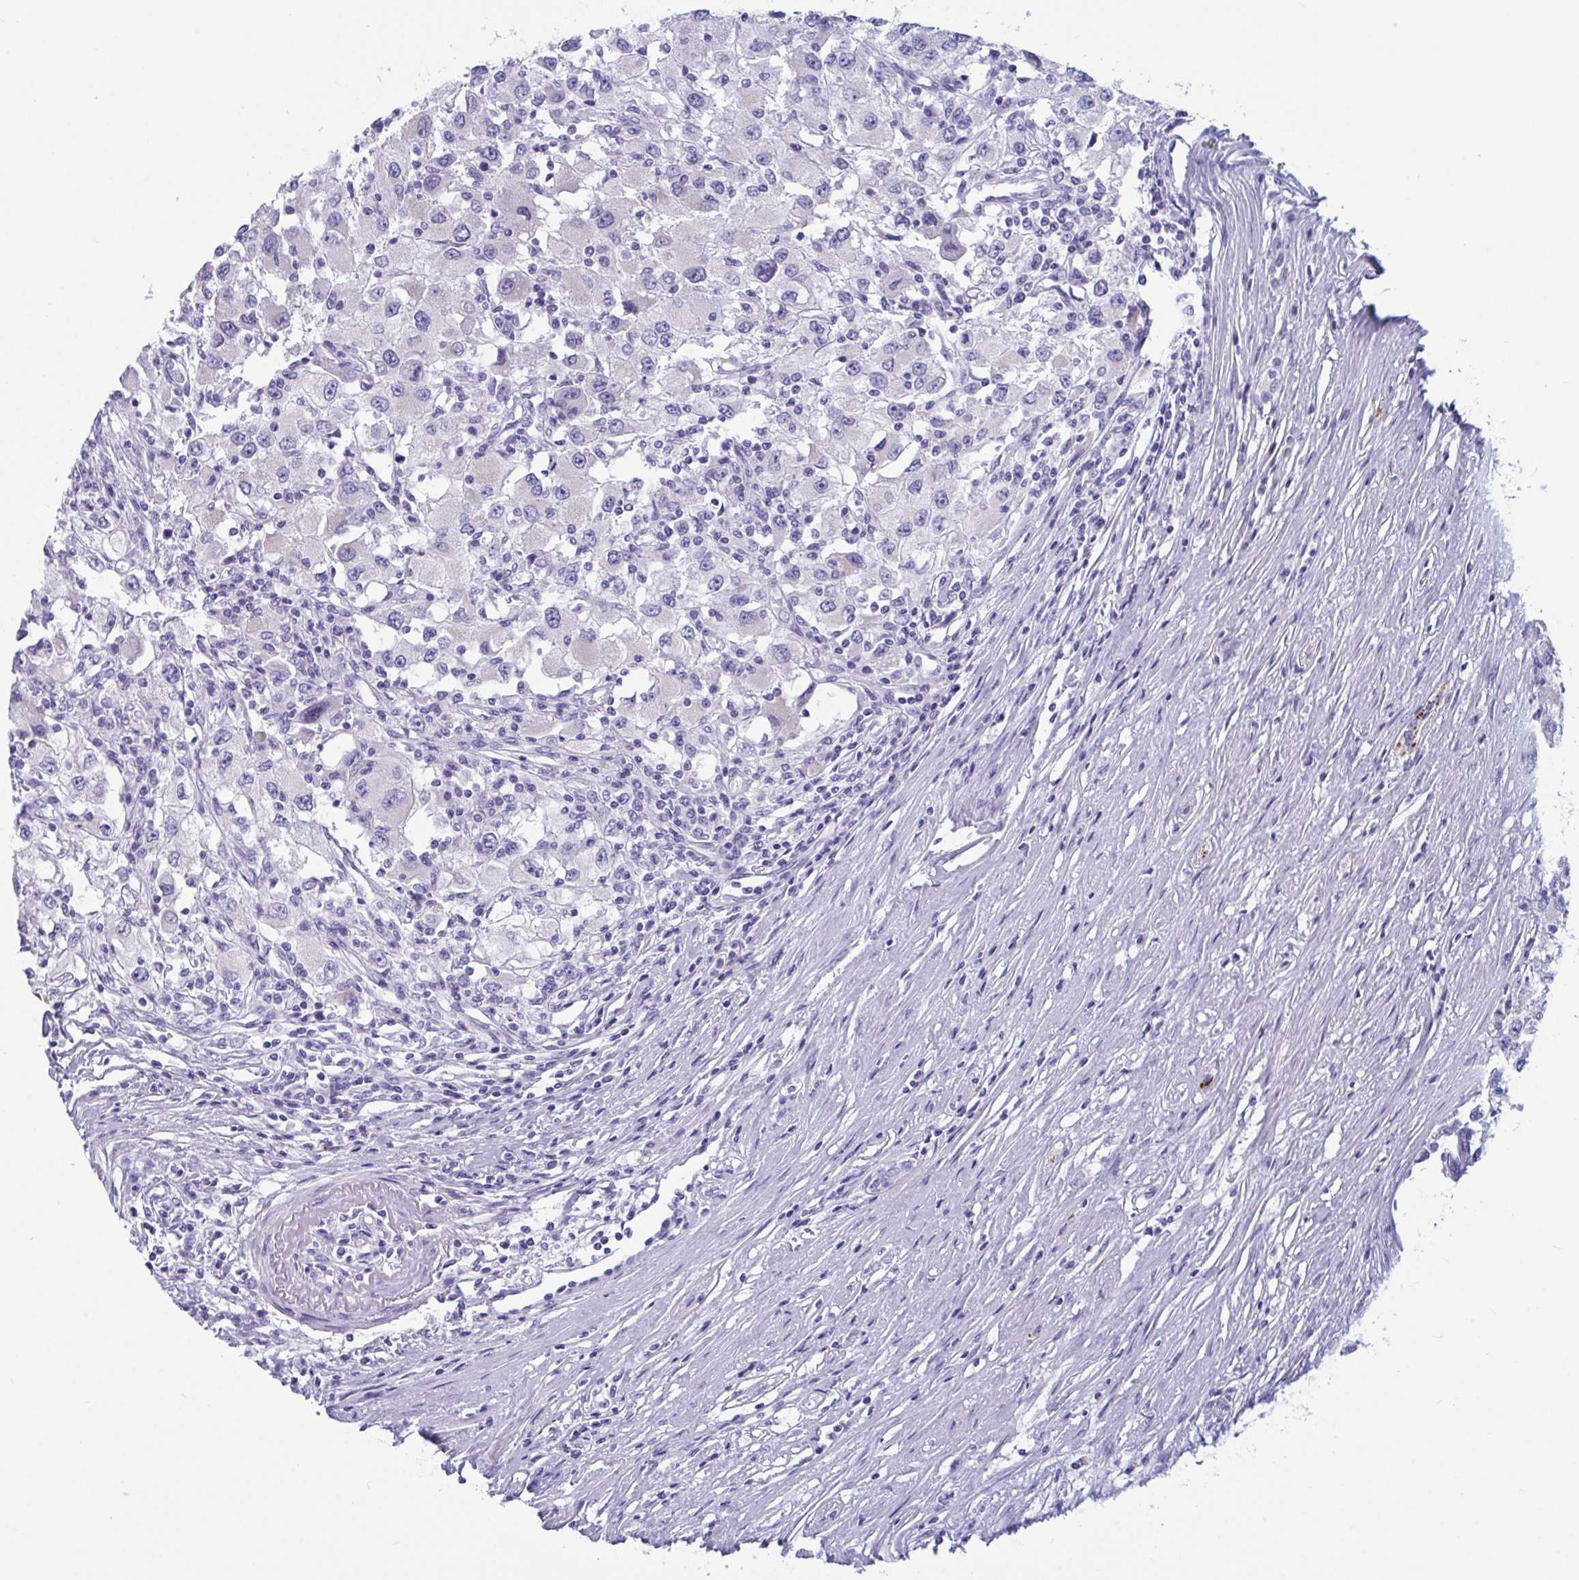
{"staining": {"intensity": "negative", "quantity": "none", "location": "none"}, "tissue": "renal cancer", "cell_type": "Tumor cells", "image_type": "cancer", "snomed": [{"axis": "morphology", "description": "Adenocarcinoma, NOS"}, {"axis": "topography", "description": "Kidney"}], "caption": "This is an immunohistochemistry (IHC) micrograph of renal adenocarcinoma. There is no expression in tumor cells.", "gene": "OXLD1", "patient": {"sex": "female", "age": 67}}